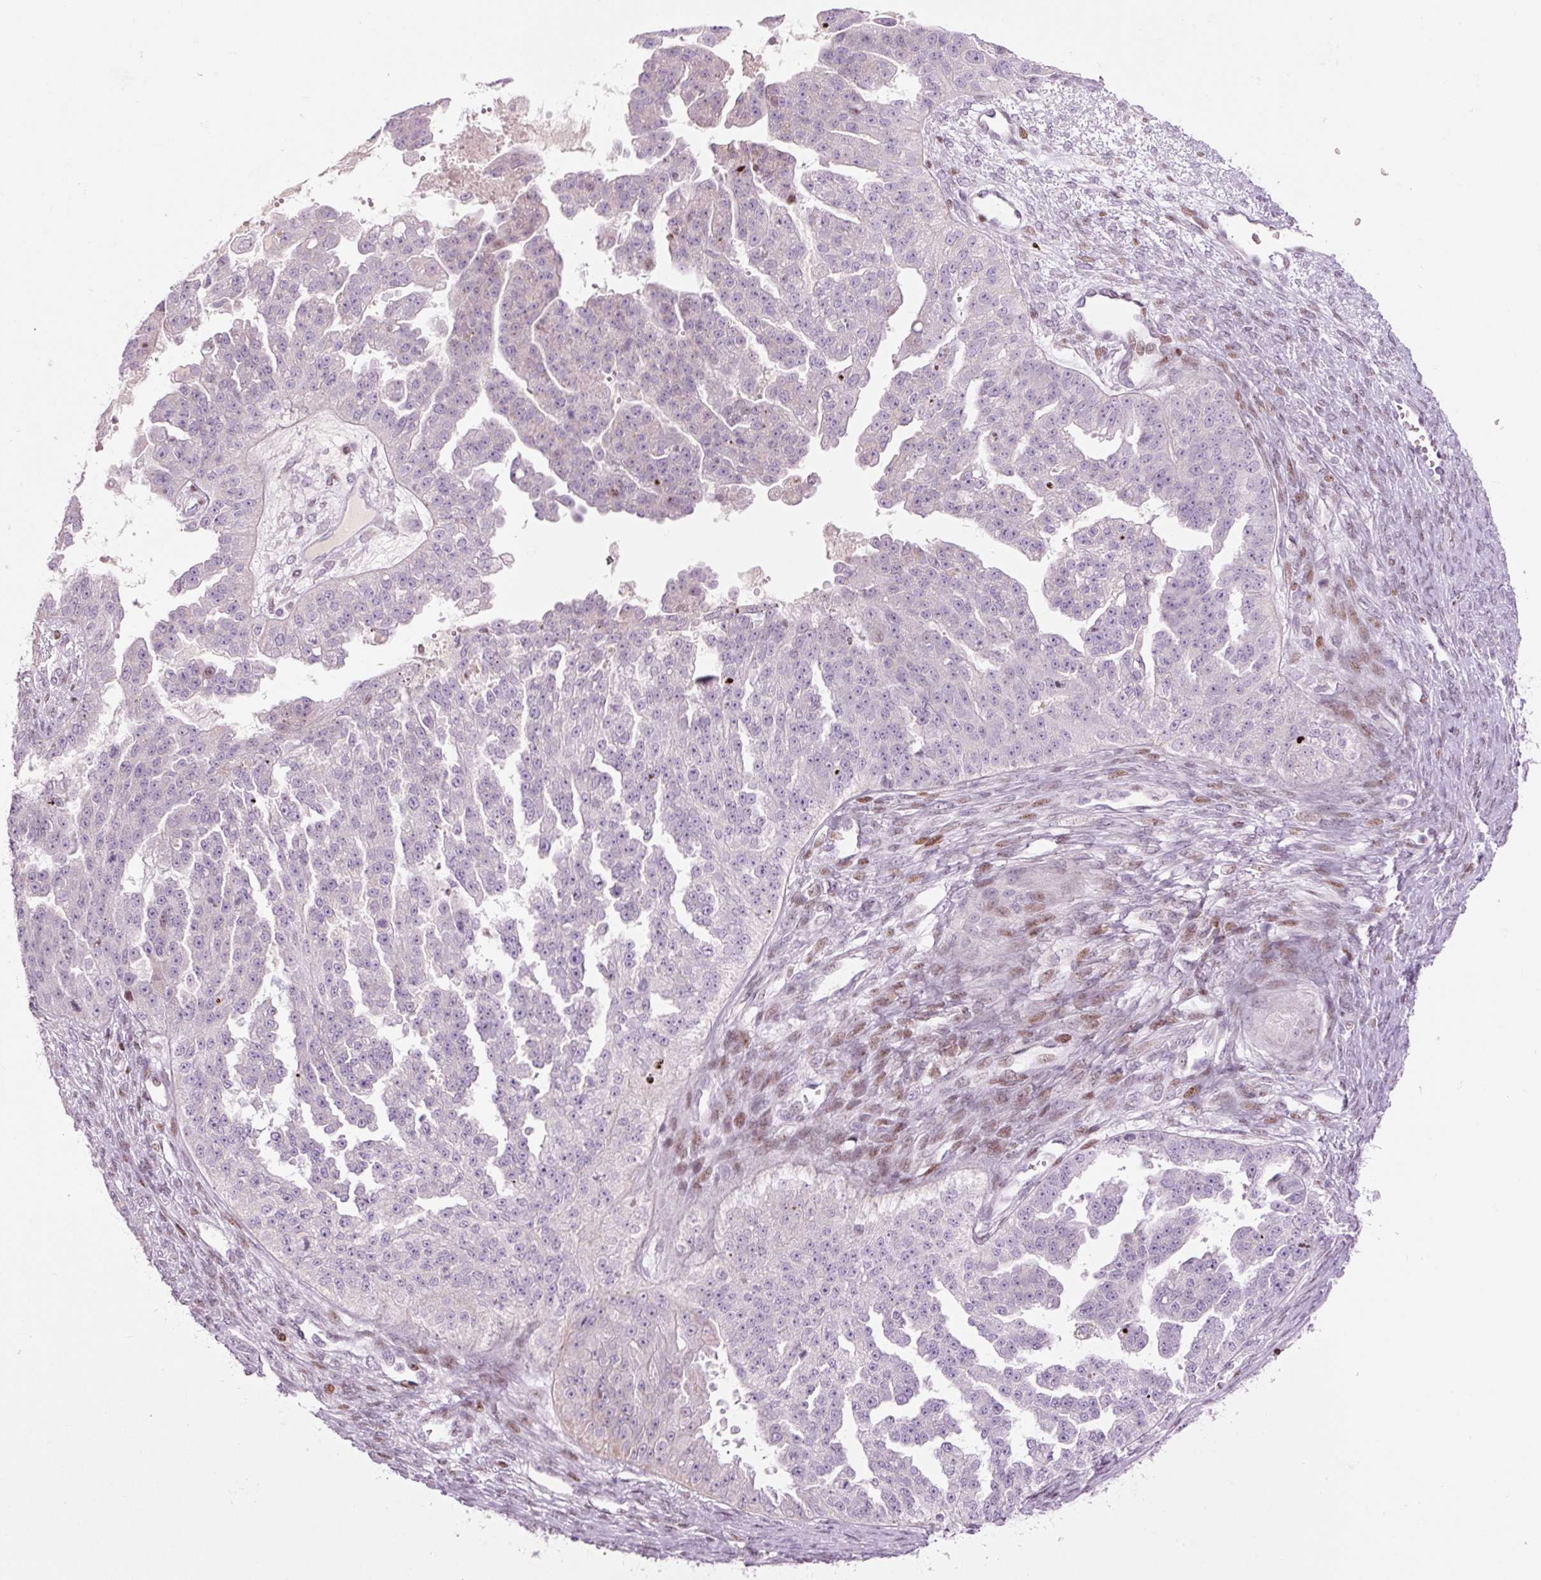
{"staining": {"intensity": "weak", "quantity": "<25%", "location": "nuclear"}, "tissue": "ovarian cancer", "cell_type": "Tumor cells", "image_type": "cancer", "snomed": [{"axis": "morphology", "description": "Cystadenocarcinoma, serous, NOS"}, {"axis": "topography", "description": "Ovary"}], "caption": "Tumor cells are negative for brown protein staining in ovarian cancer (serous cystadenocarcinoma). The staining was performed using DAB to visualize the protein expression in brown, while the nuclei were stained in blue with hematoxylin (Magnification: 20x).", "gene": "TMEM177", "patient": {"sex": "female", "age": 58}}